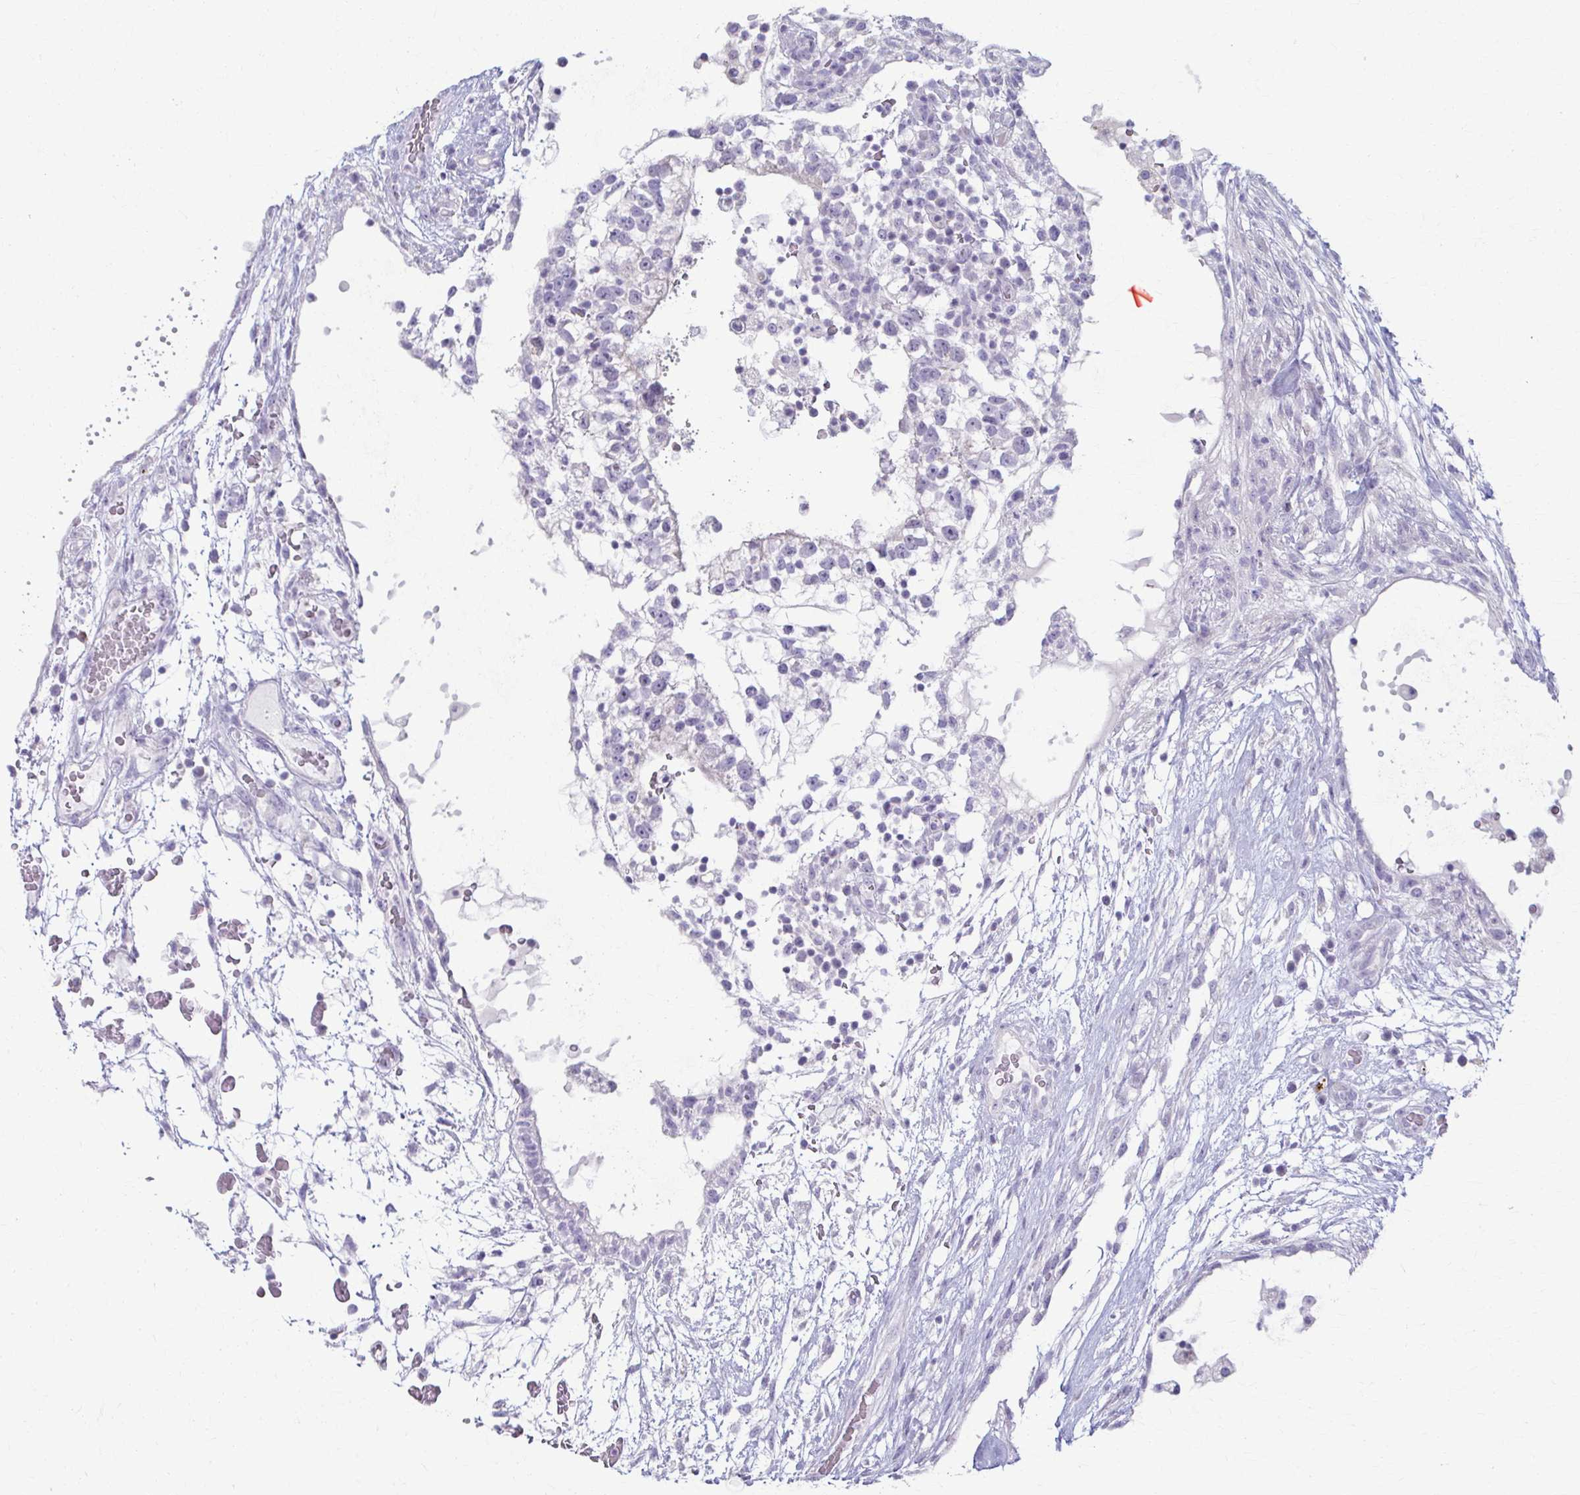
{"staining": {"intensity": "negative", "quantity": "none", "location": "none"}, "tissue": "testis cancer", "cell_type": "Tumor cells", "image_type": "cancer", "snomed": [{"axis": "morphology", "description": "Carcinoma, Embryonal, NOS"}, {"axis": "topography", "description": "Testis"}], "caption": "An image of testis embryonal carcinoma stained for a protein displays no brown staining in tumor cells.", "gene": "LDLRAP1", "patient": {"sex": "male", "age": 32}}